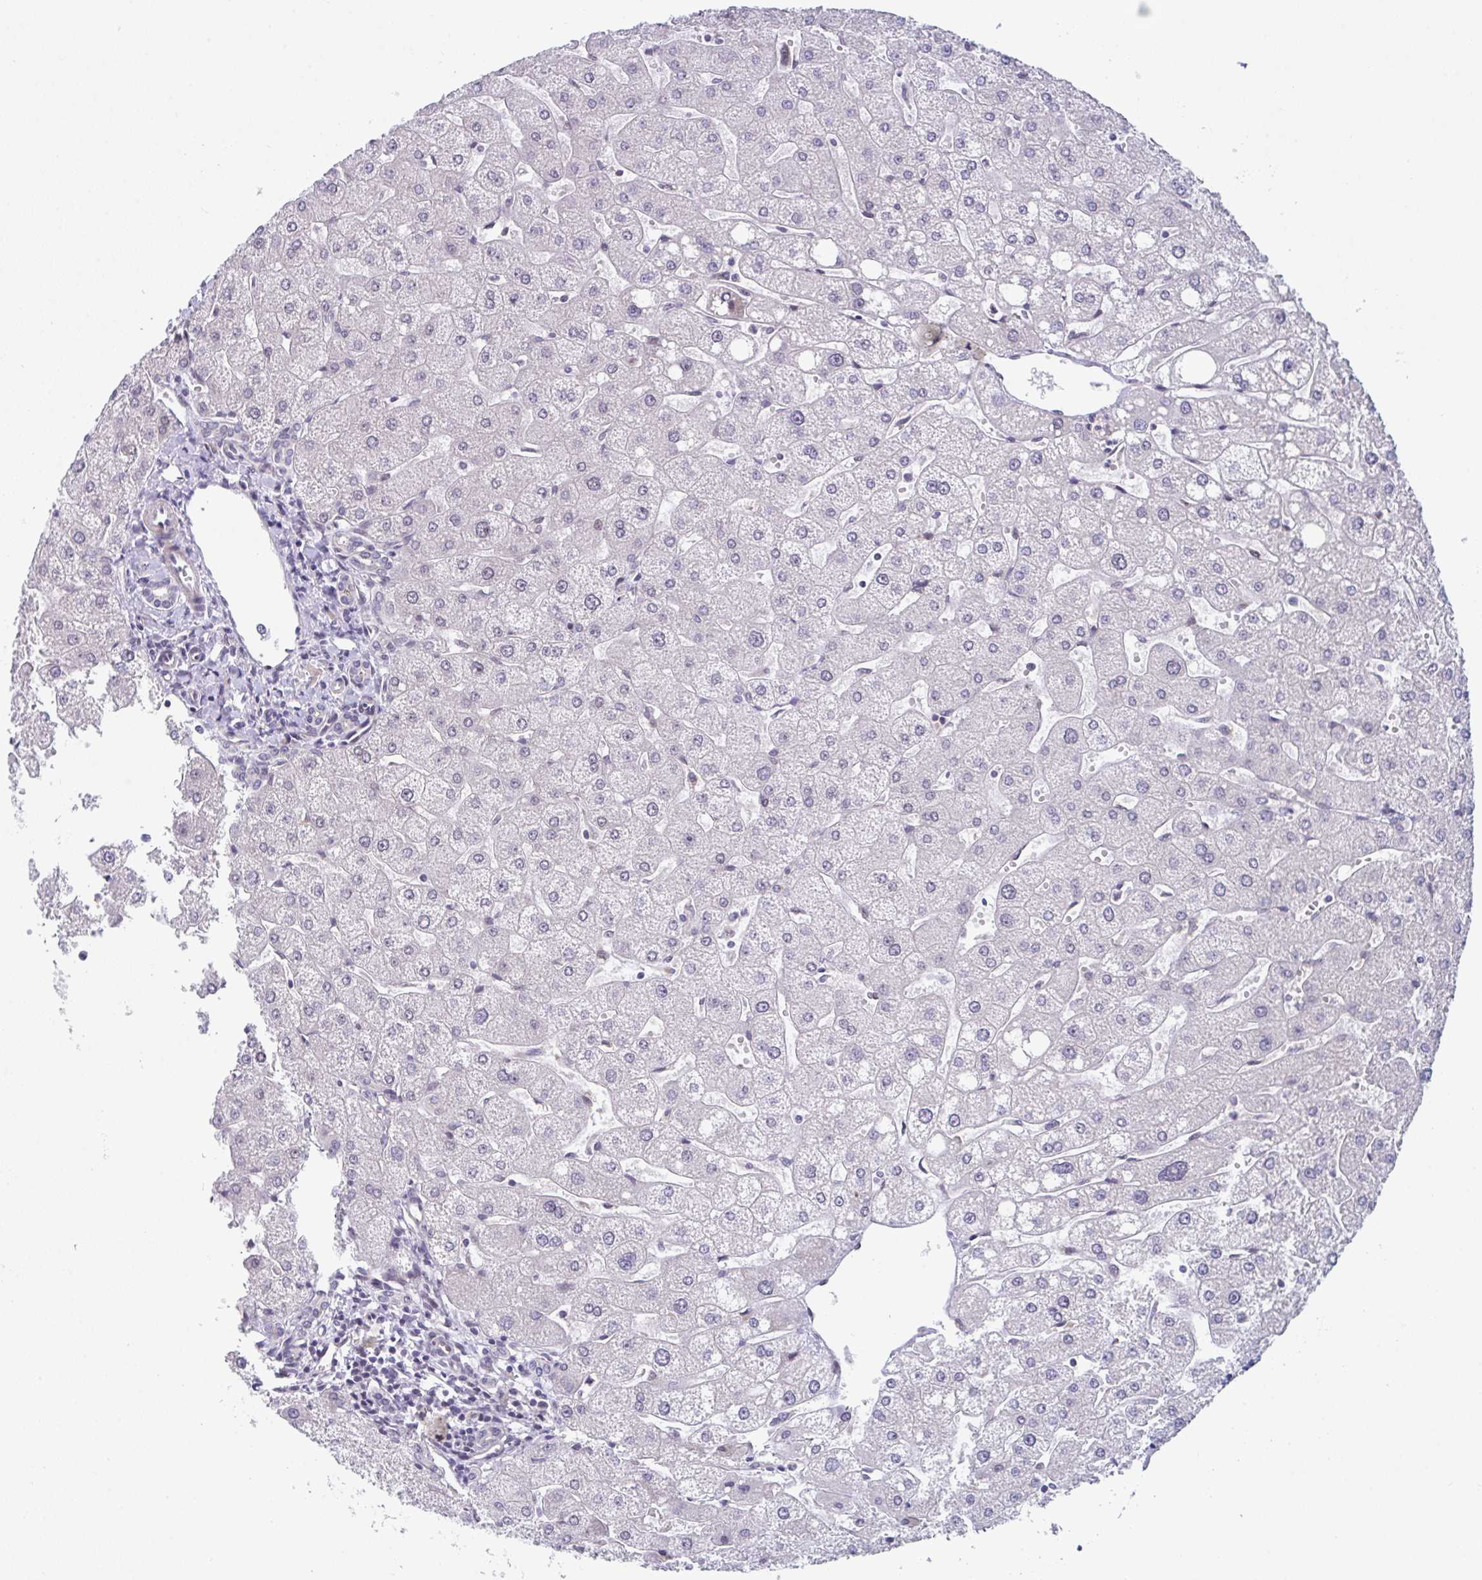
{"staining": {"intensity": "negative", "quantity": "none", "location": "none"}, "tissue": "liver", "cell_type": "Cholangiocytes", "image_type": "normal", "snomed": [{"axis": "morphology", "description": "Normal tissue, NOS"}, {"axis": "topography", "description": "Liver"}], "caption": "Liver was stained to show a protein in brown. There is no significant expression in cholangiocytes. Nuclei are stained in blue.", "gene": "RBM18", "patient": {"sex": "male", "age": 67}}